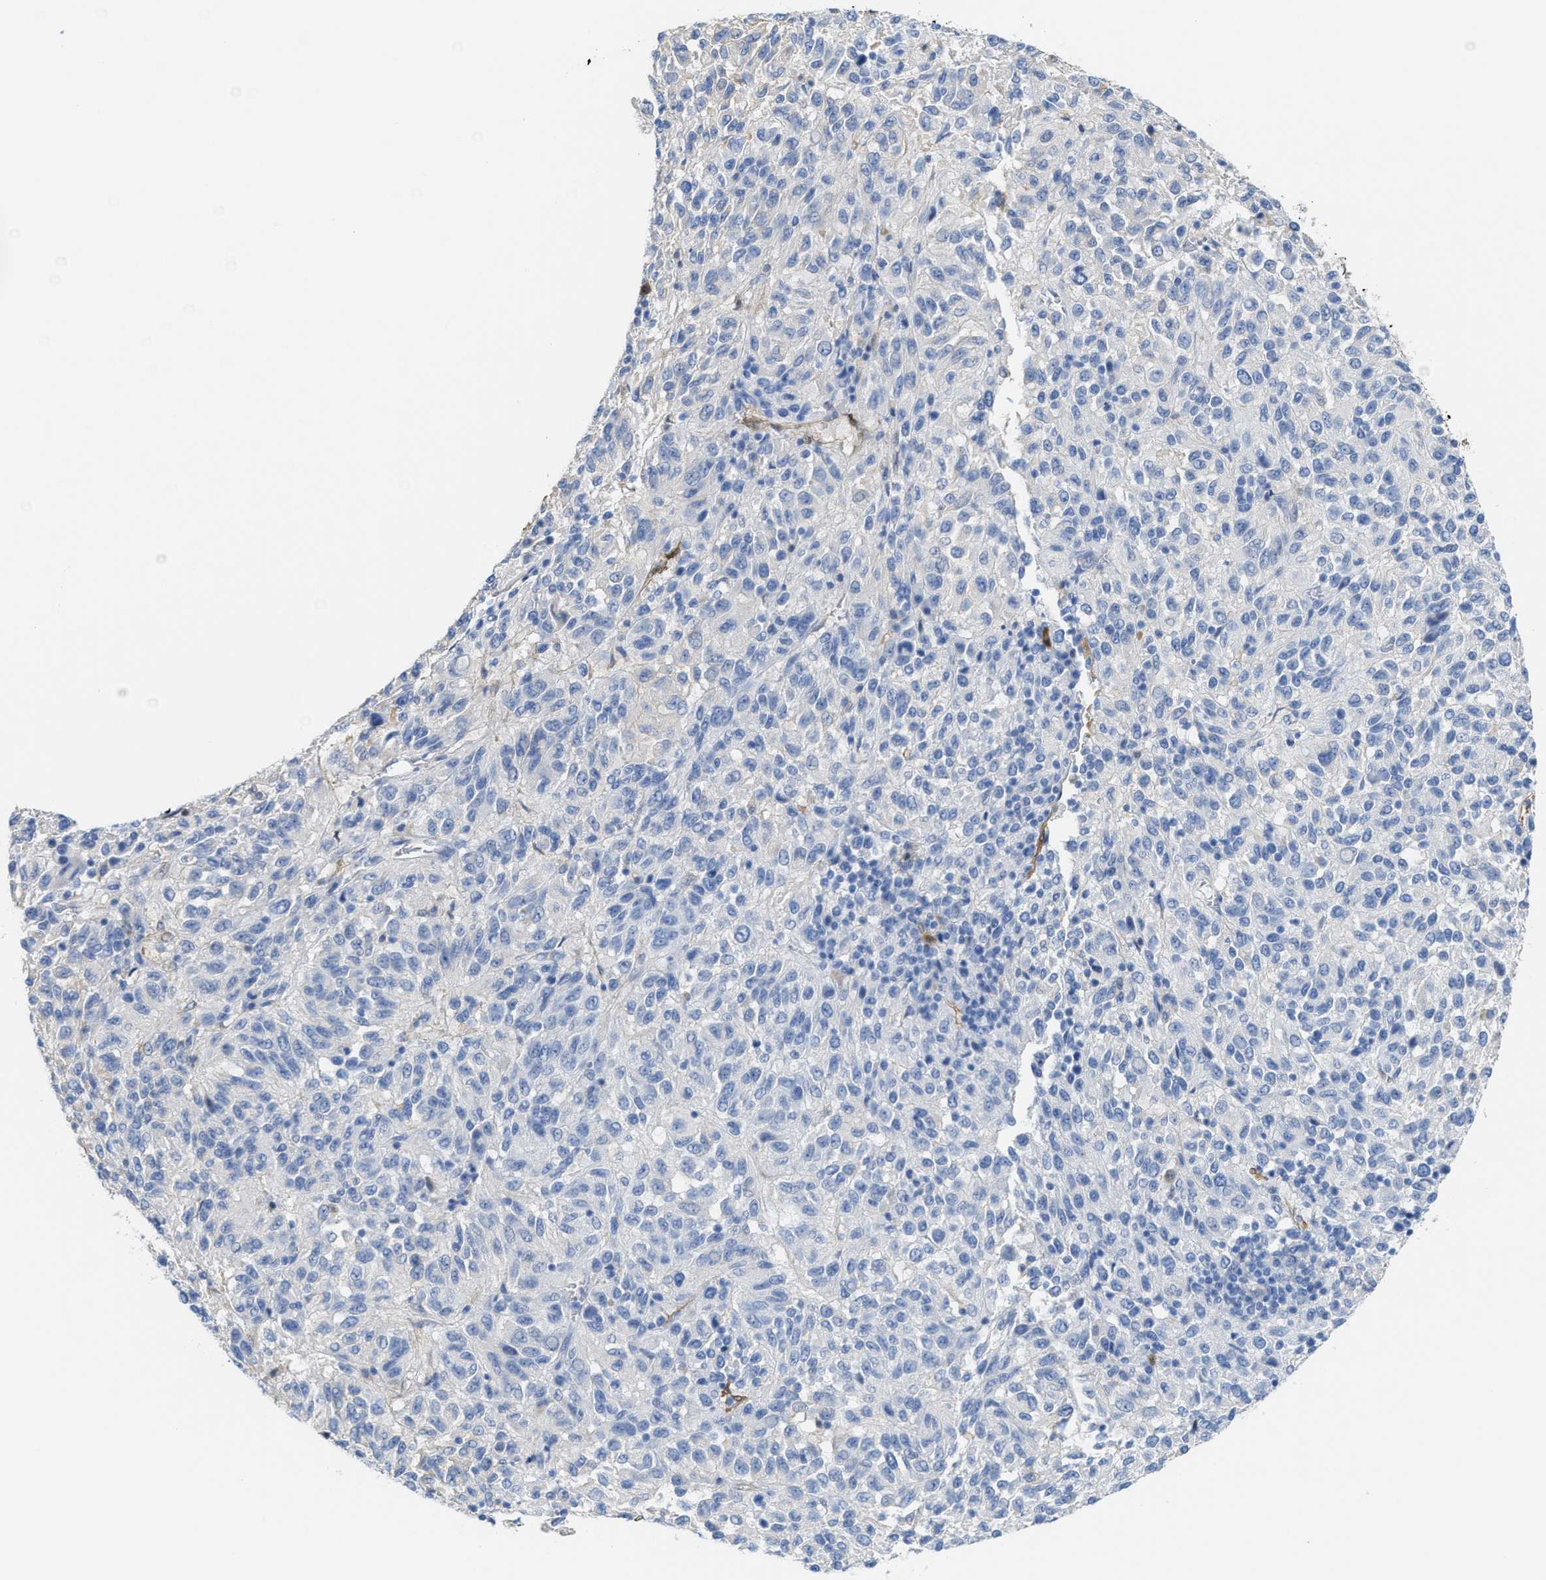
{"staining": {"intensity": "negative", "quantity": "none", "location": "none"}, "tissue": "melanoma", "cell_type": "Tumor cells", "image_type": "cancer", "snomed": [{"axis": "morphology", "description": "Malignant melanoma, Metastatic site"}, {"axis": "topography", "description": "Lung"}], "caption": "Immunohistochemistry (IHC) micrograph of melanoma stained for a protein (brown), which displays no positivity in tumor cells.", "gene": "ASS1", "patient": {"sex": "male", "age": 64}}